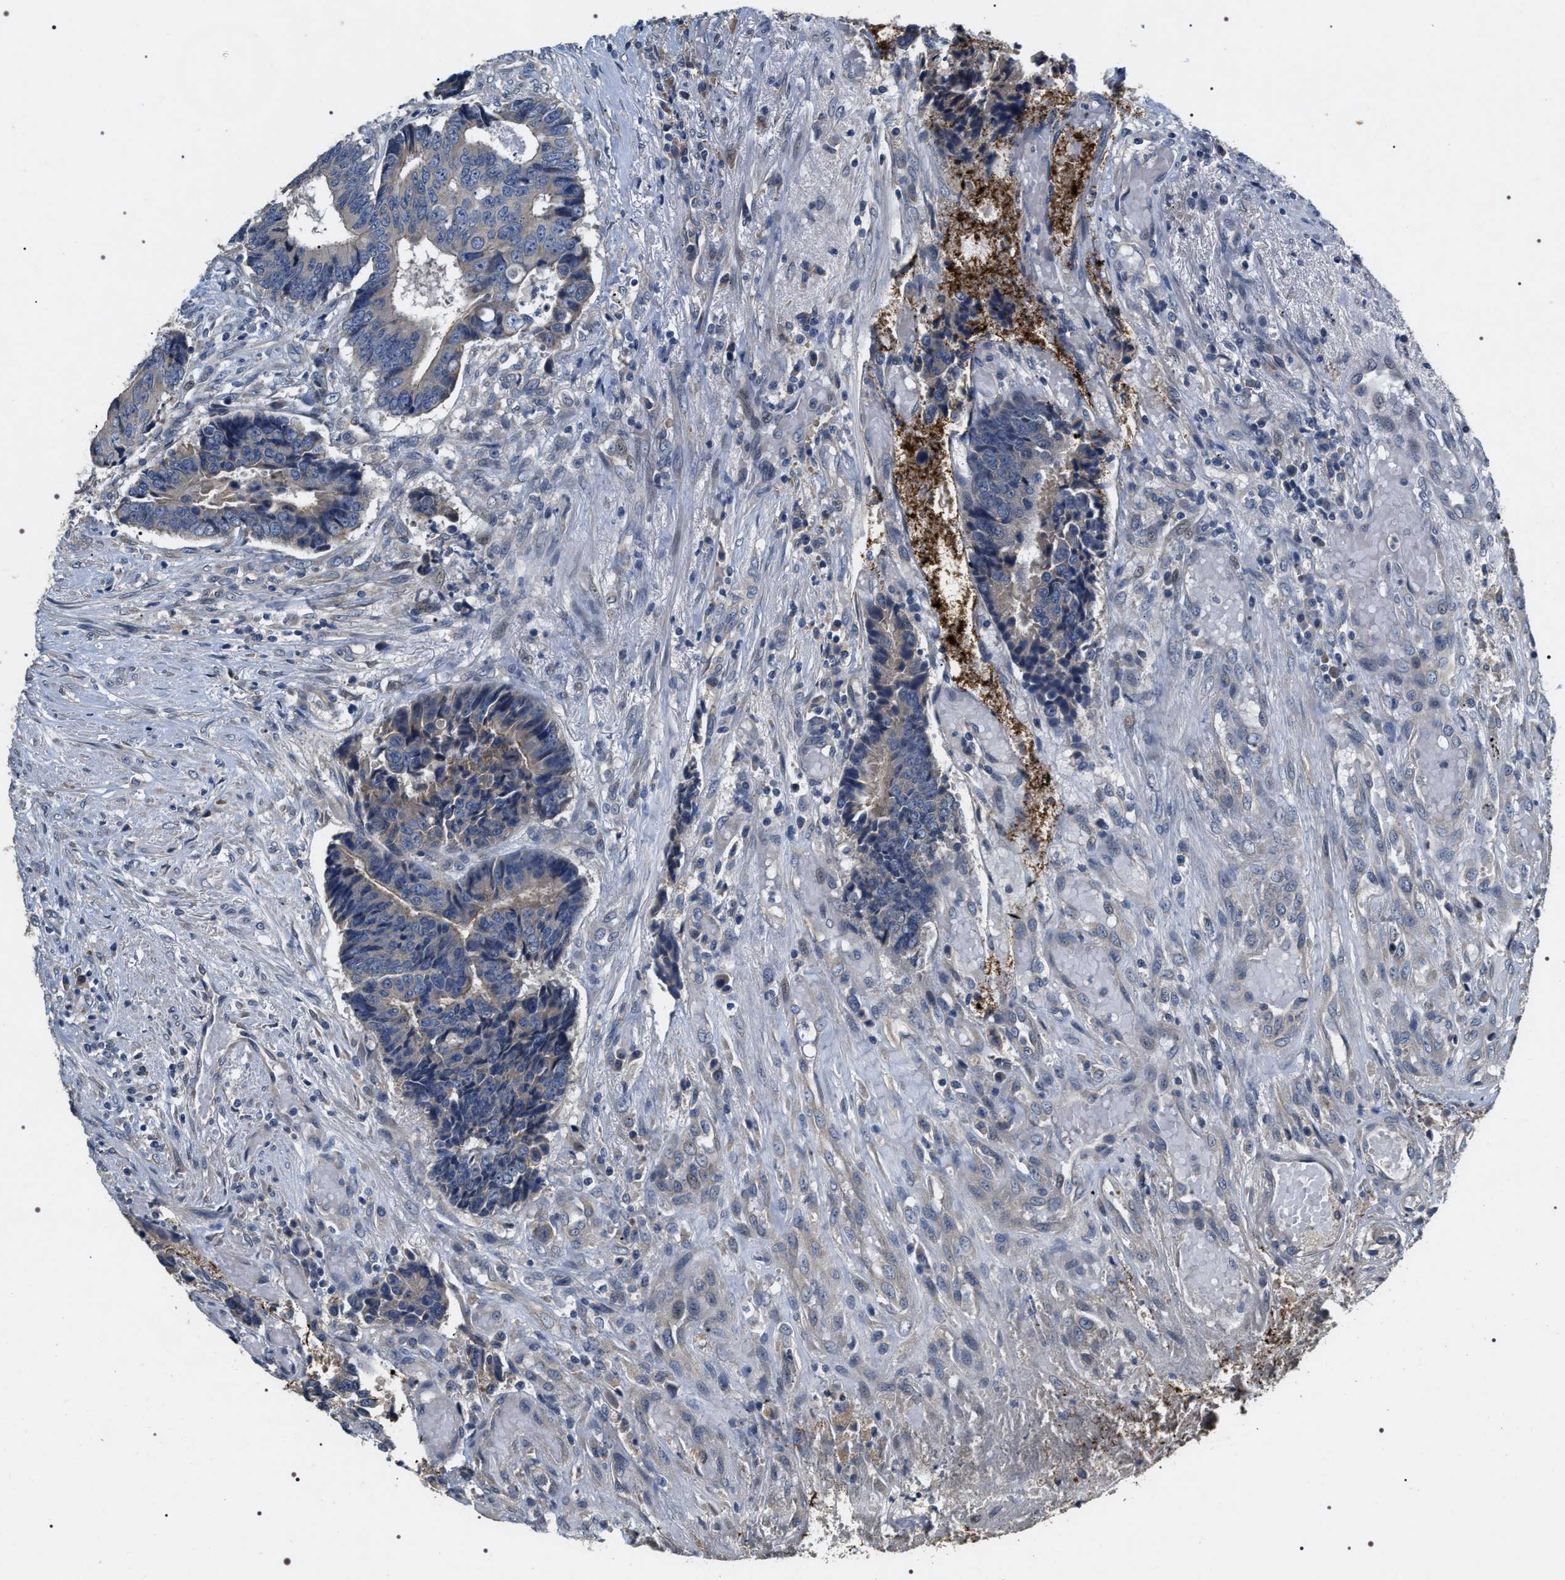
{"staining": {"intensity": "negative", "quantity": "none", "location": "none"}, "tissue": "colorectal cancer", "cell_type": "Tumor cells", "image_type": "cancer", "snomed": [{"axis": "morphology", "description": "Adenocarcinoma, NOS"}, {"axis": "topography", "description": "Rectum"}], "caption": "Colorectal cancer (adenocarcinoma) stained for a protein using immunohistochemistry (IHC) shows no expression tumor cells.", "gene": "IFT81", "patient": {"sex": "male", "age": 84}}